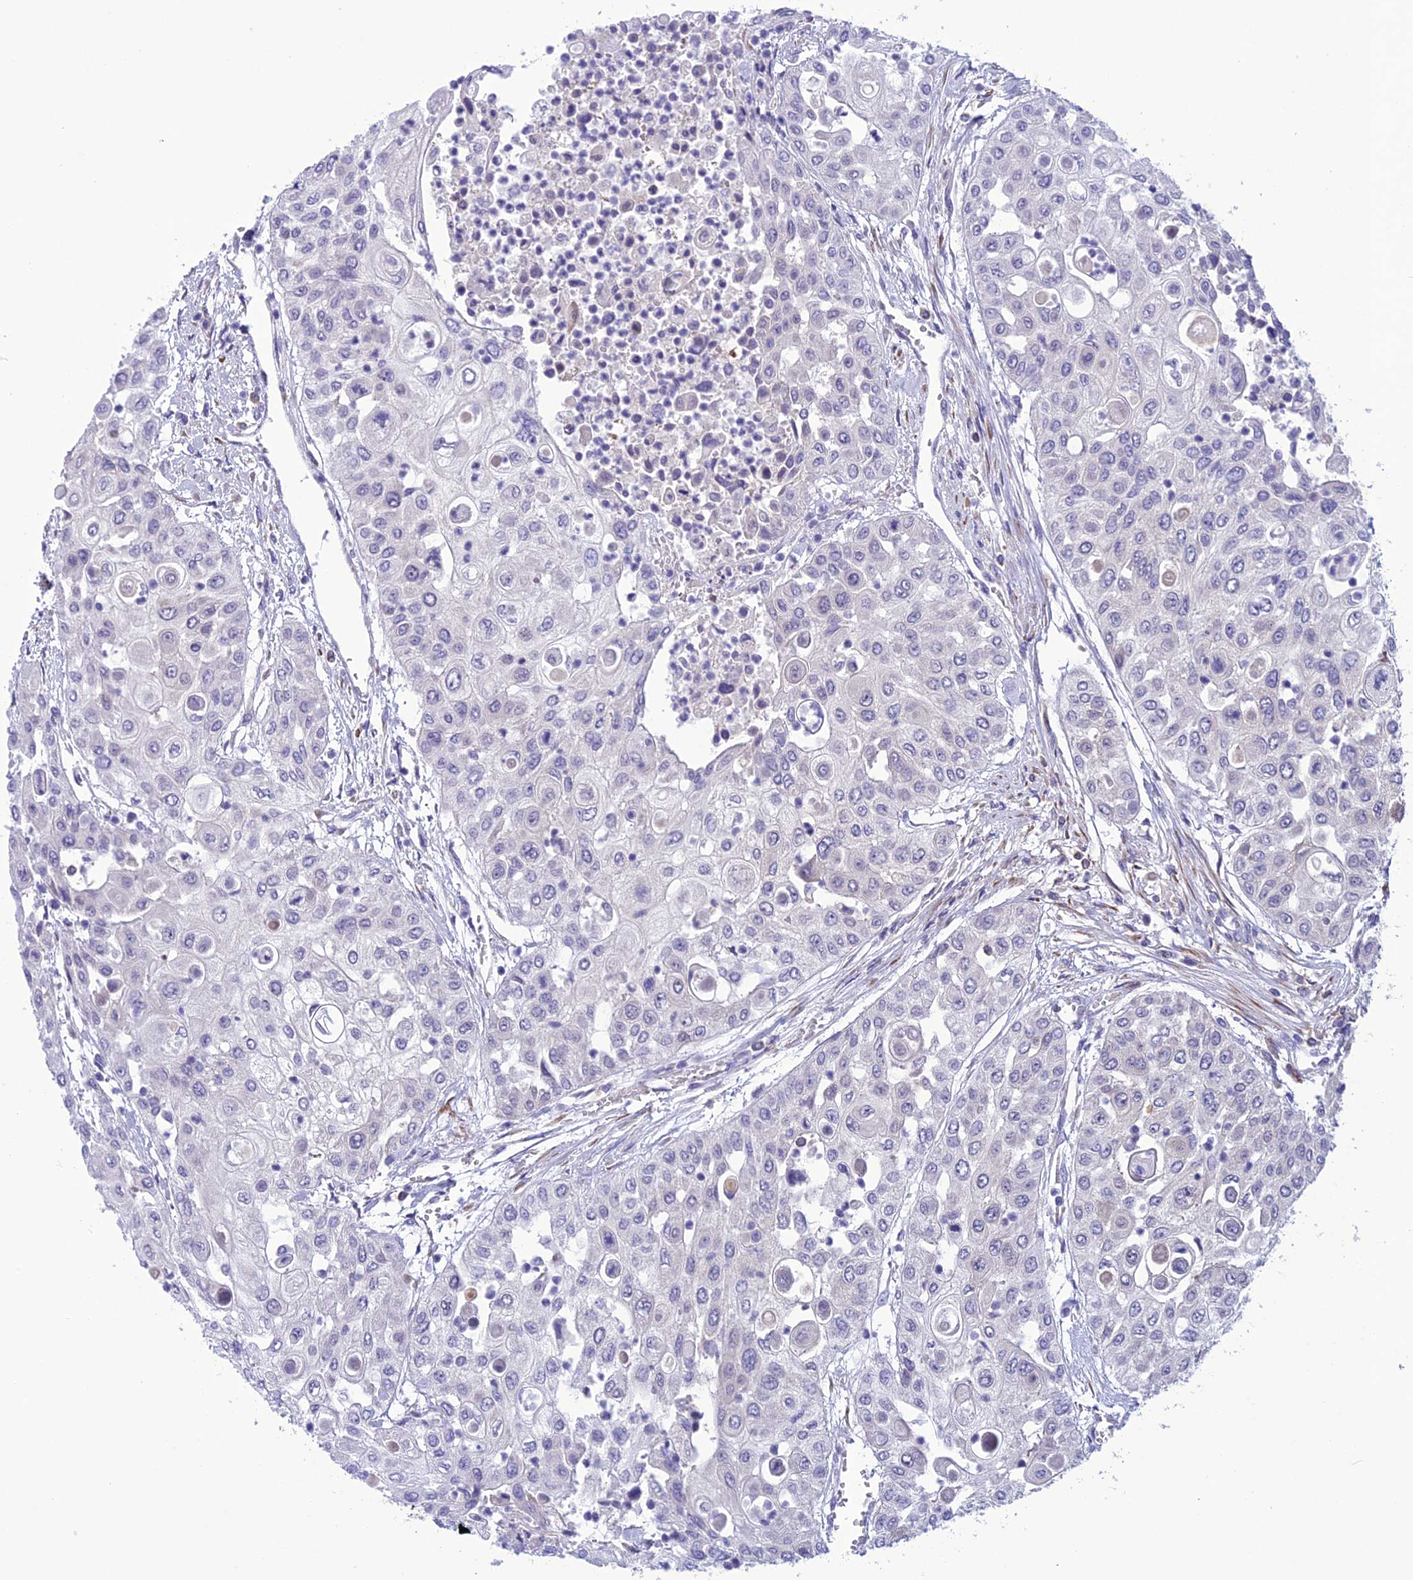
{"staining": {"intensity": "negative", "quantity": "none", "location": "none"}, "tissue": "urothelial cancer", "cell_type": "Tumor cells", "image_type": "cancer", "snomed": [{"axis": "morphology", "description": "Urothelial carcinoma, High grade"}, {"axis": "topography", "description": "Urinary bladder"}], "caption": "Image shows no significant protein expression in tumor cells of urothelial cancer. (DAB (3,3'-diaminobenzidine) IHC visualized using brightfield microscopy, high magnification).", "gene": "PSMF1", "patient": {"sex": "female", "age": 79}}